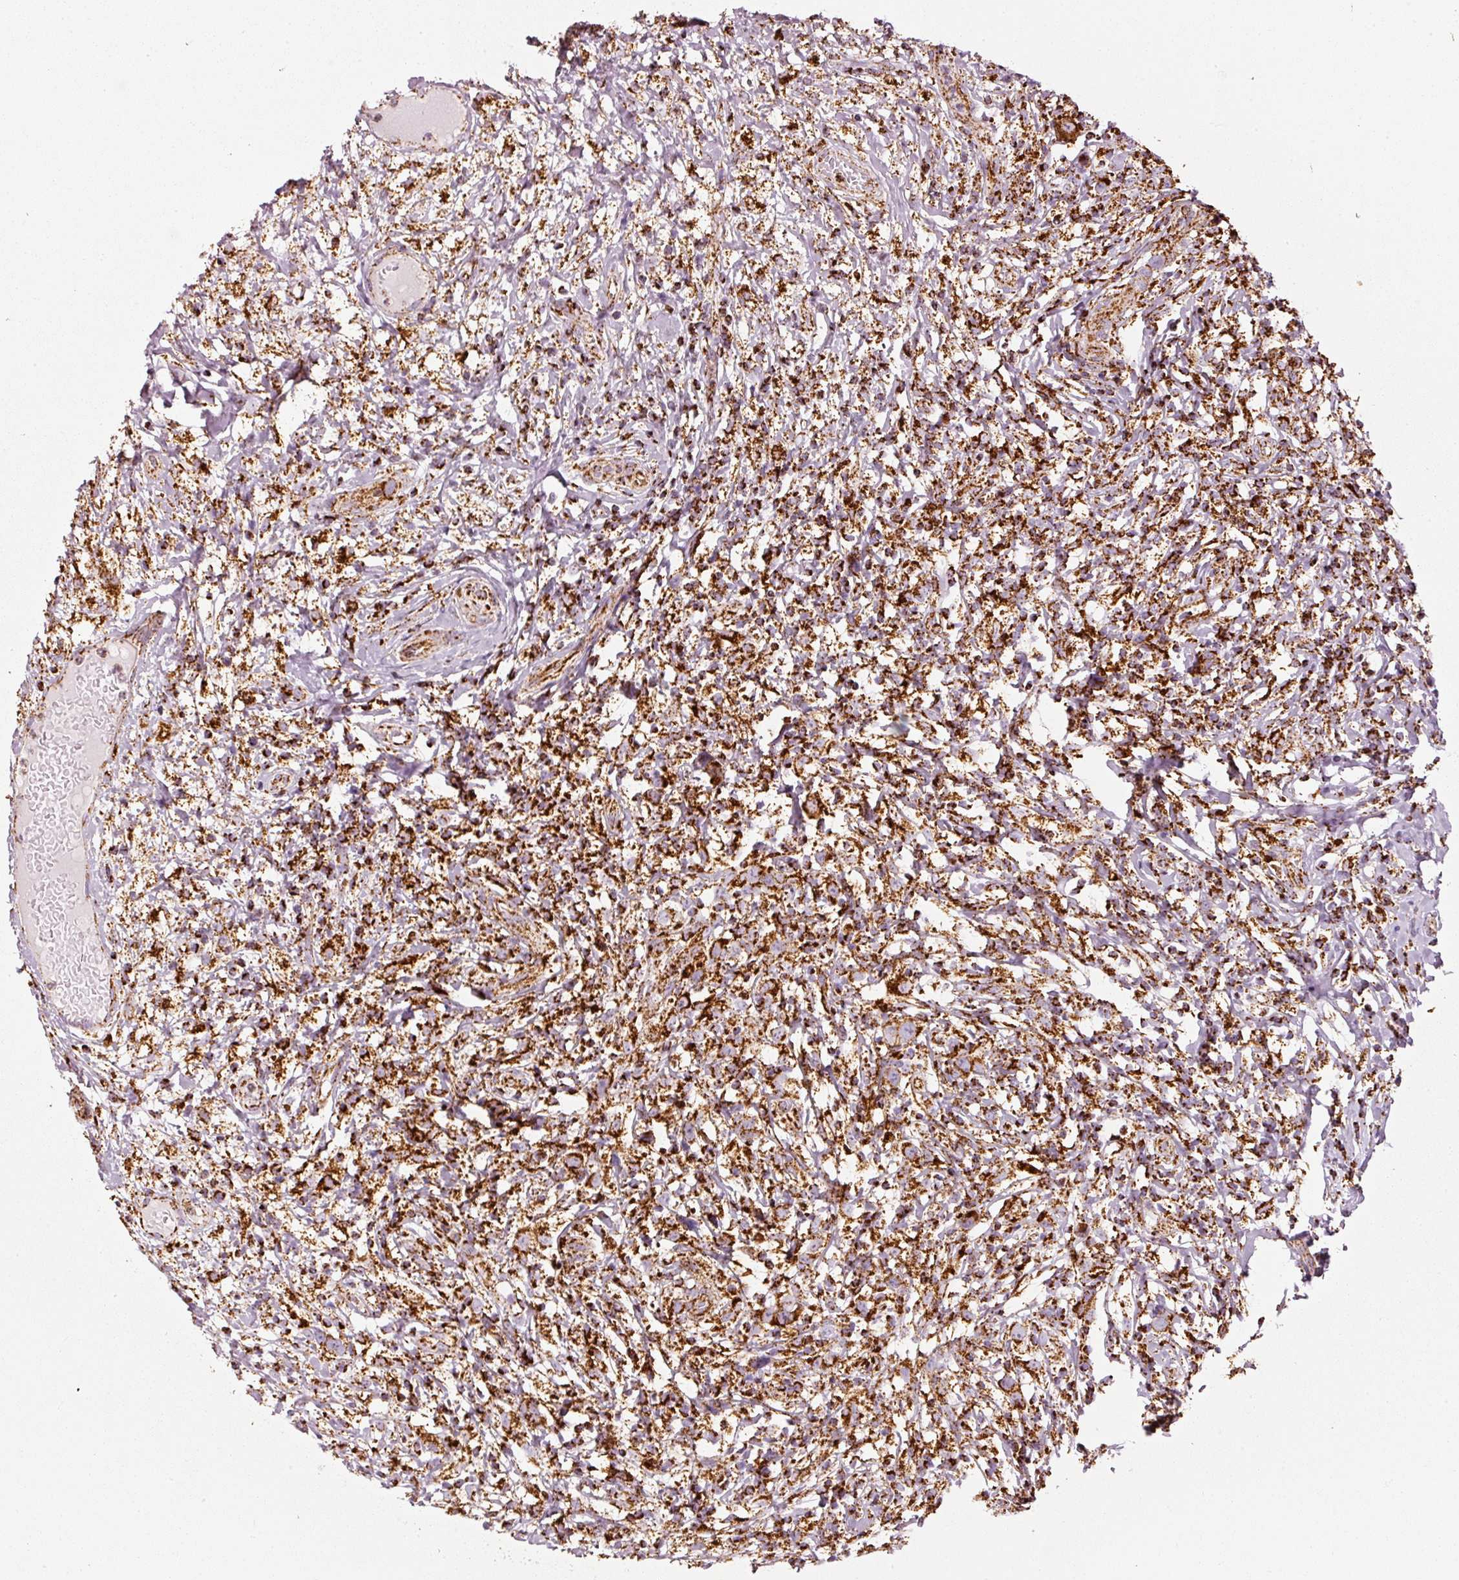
{"staining": {"intensity": "strong", "quantity": ">75%", "location": "cytoplasmic/membranous"}, "tissue": "lymphoma", "cell_type": "Tumor cells", "image_type": "cancer", "snomed": [{"axis": "morphology", "description": "Hodgkin's disease, NOS"}, {"axis": "topography", "description": "No Tissue"}], "caption": "Immunohistochemical staining of human Hodgkin's disease displays high levels of strong cytoplasmic/membranous expression in about >75% of tumor cells.", "gene": "MT-CO2", "patient": {"sex": "female", "age": 21}}